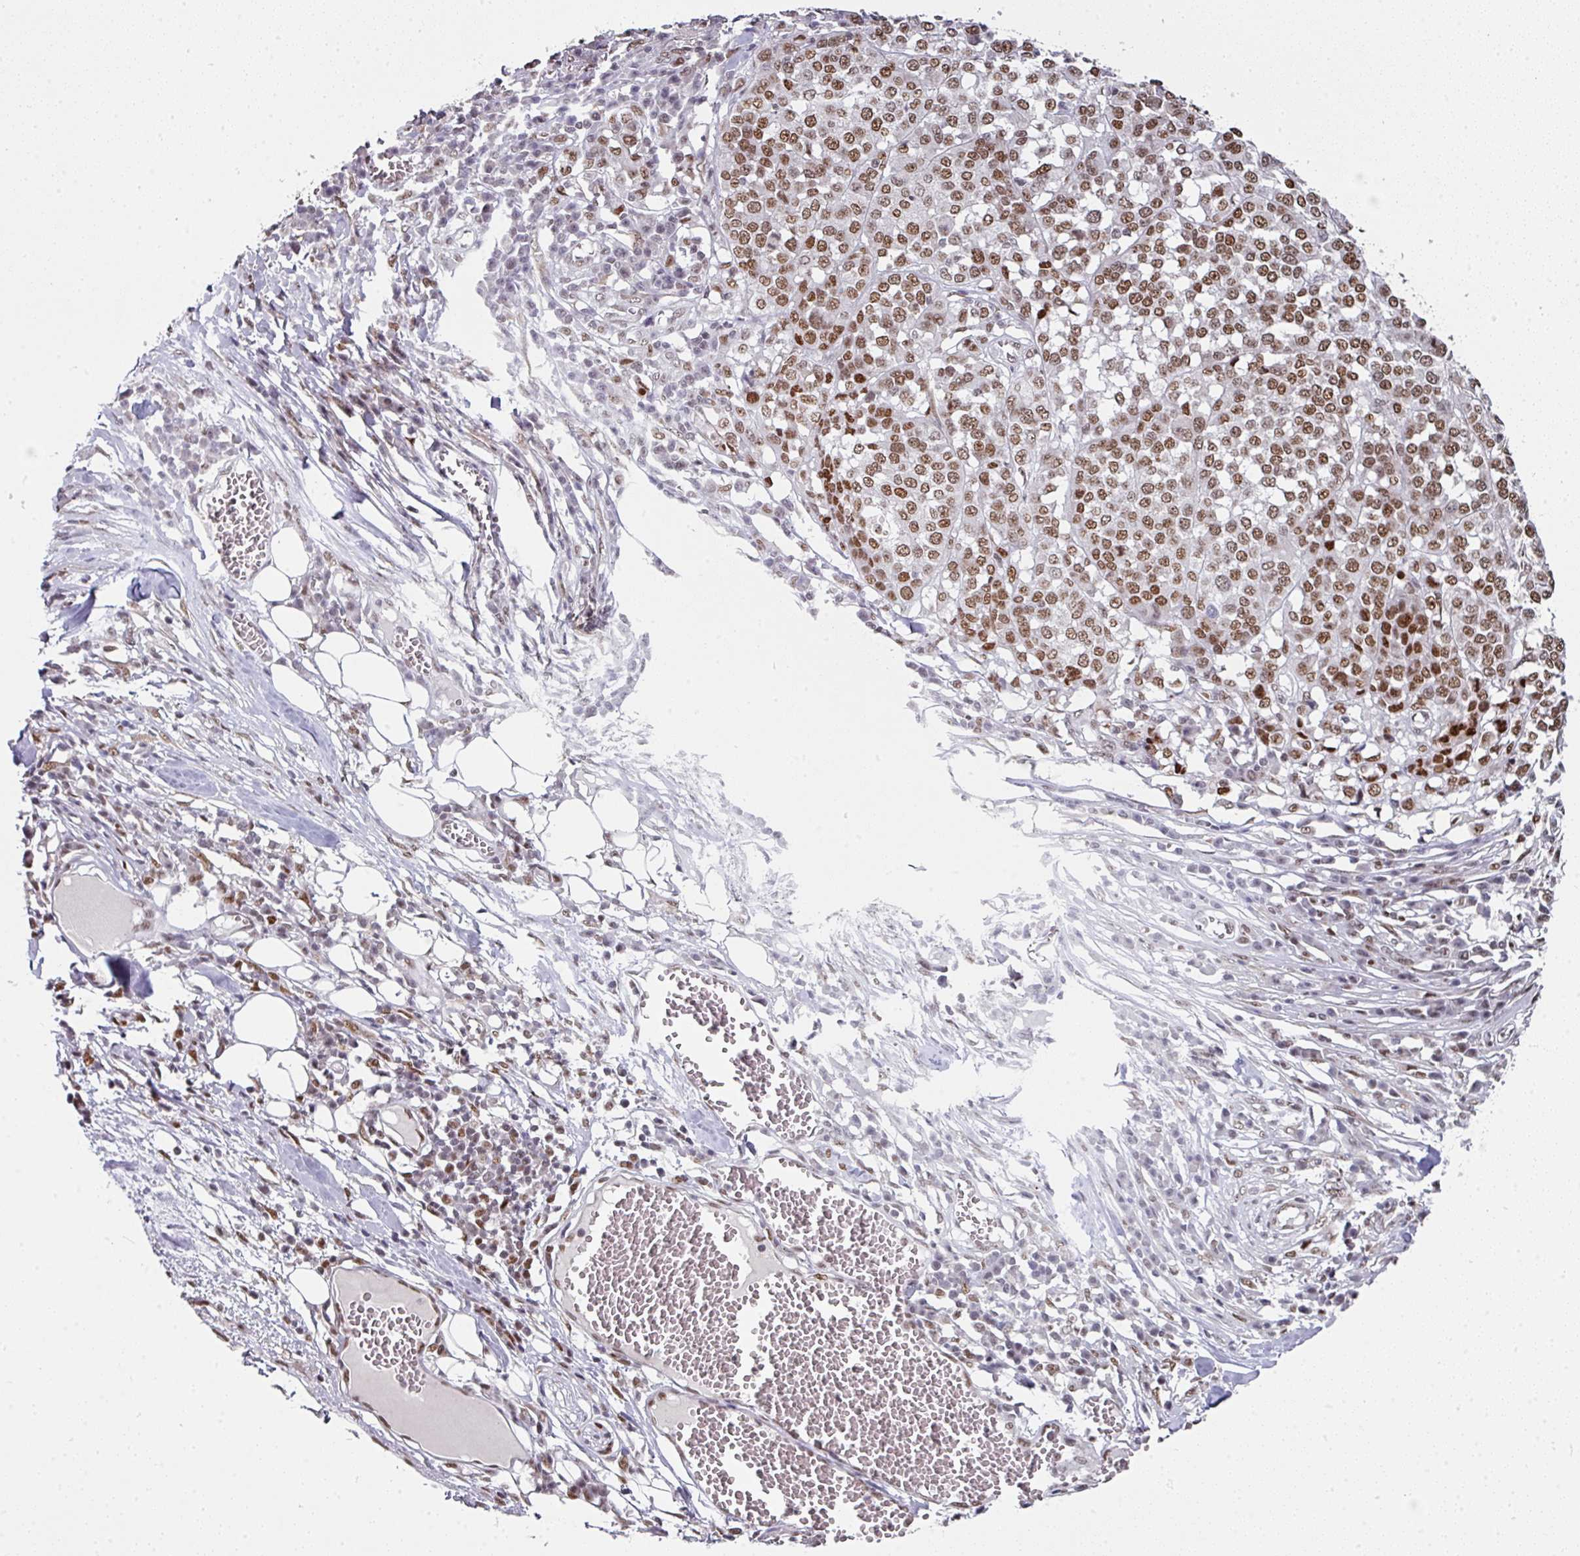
{"staining": {"intensity": "moderate", "quantity": ">75%", "location": "nuclear"}, "tissue": "melanoma", "cell_type": "Tumor cells", "image_type": "cancer", "snomed": [{"axis": "morphology", "description": "Malignant melanoma, Metastatic site"}, {"axis": "topography", "description": "Lymph node"}], "caption": "Malignant melanoma (metastatic site) stained for a protein (brown) shows moderate nuclear positive expression in about >75% of tumor cells.", "gene": "RAD50", "patient": {"sex": "male", "age": 44}}